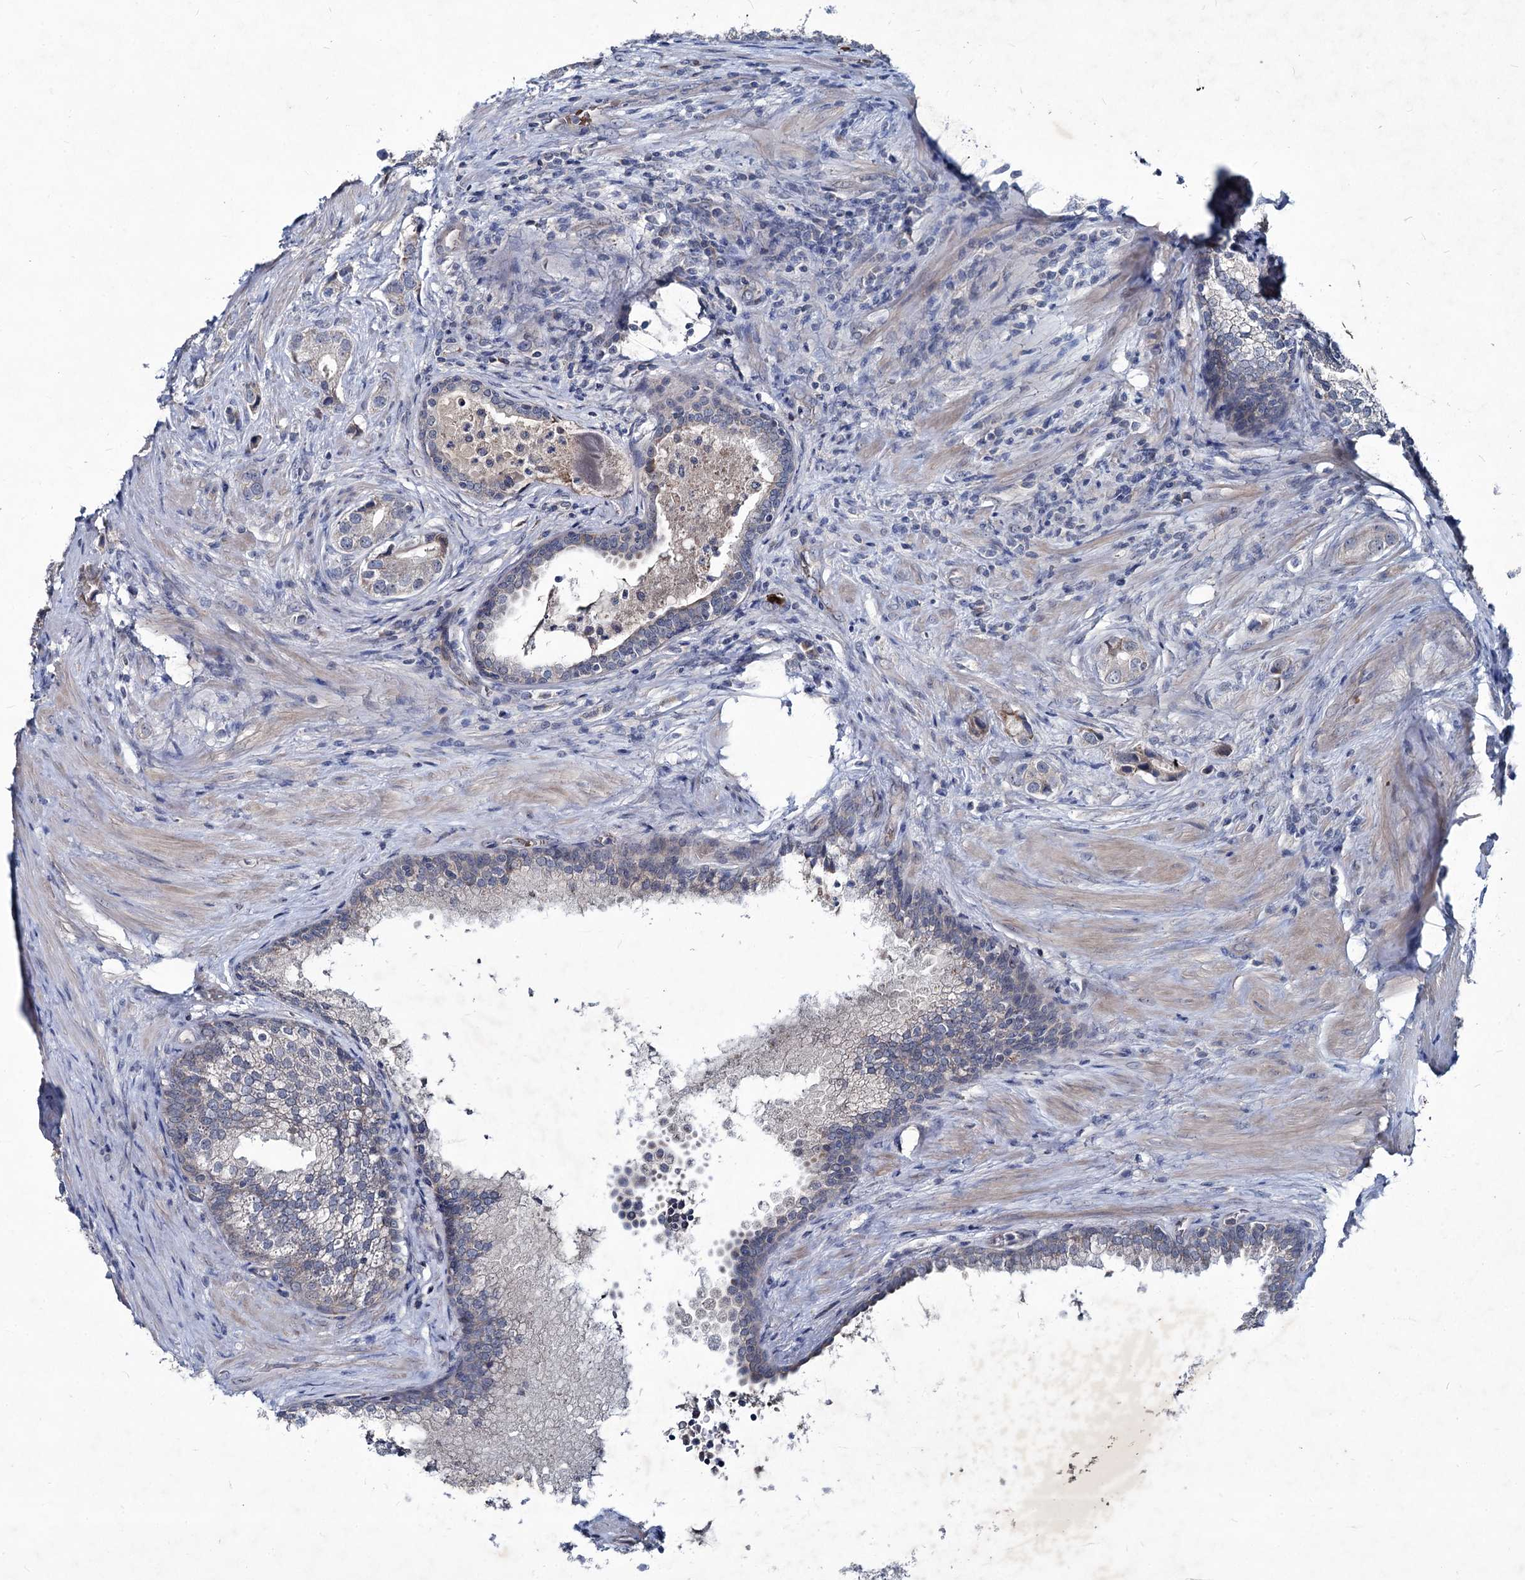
{"staining": {"intensity": "weak", "quantity": "<25%", "location": "cytoplasmic/membranous"}, "tissue": "prostate cancer", "cell_type": "Tumor cells", "image_type": "cancer", "snomed": [{"axis": "morphology", "description": "Adenocarcinoma, Low grade"}, {"axis": "topography", "description": "Prostate"}], "caption": "A high-resolution image shows immunohistochemistry (IHC) staining of prostate low-grade adenocarcinoma, which exhibits no significant staining in tumor cells.", "gene": "RNF6", "patient": {"sex": "male", "age": 71}}